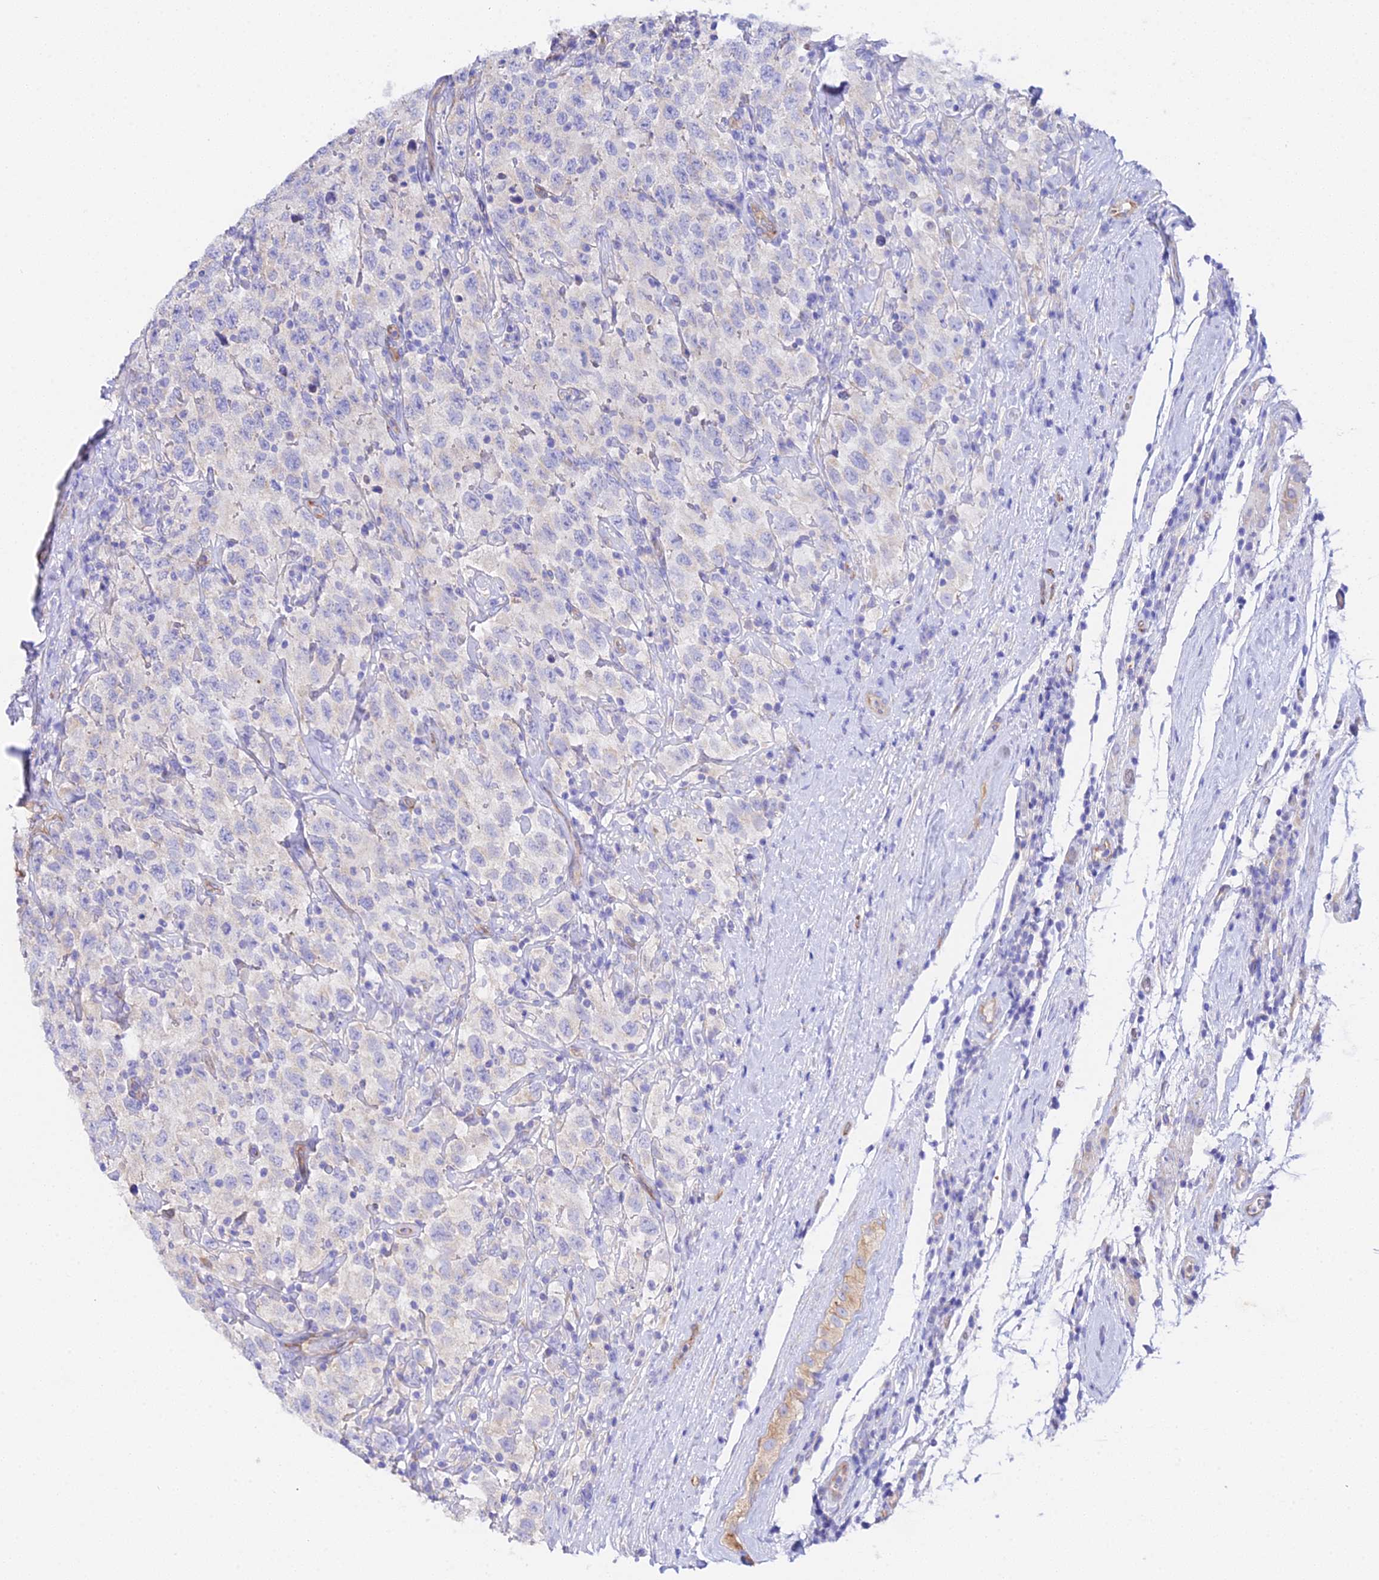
{"staining": {"intensity": "negative", "quantity": "none", "location": "none"}, "tissue": "testis cancer", "cell_type": "Tumor cells", "image_type": "cancer", "snomed": [{"axis": "morphology", "description": "Seminoma, NOS"}, {"axis": "topography", "description": "Testis"}], "caption": "Immunohistochemistry photomicrograph of human testis cancer stained for a protein (brown), which exhibits no staining in tumor cells.", "gene": "CFAP45", "patient": {"sex": "male", "age": 41}}